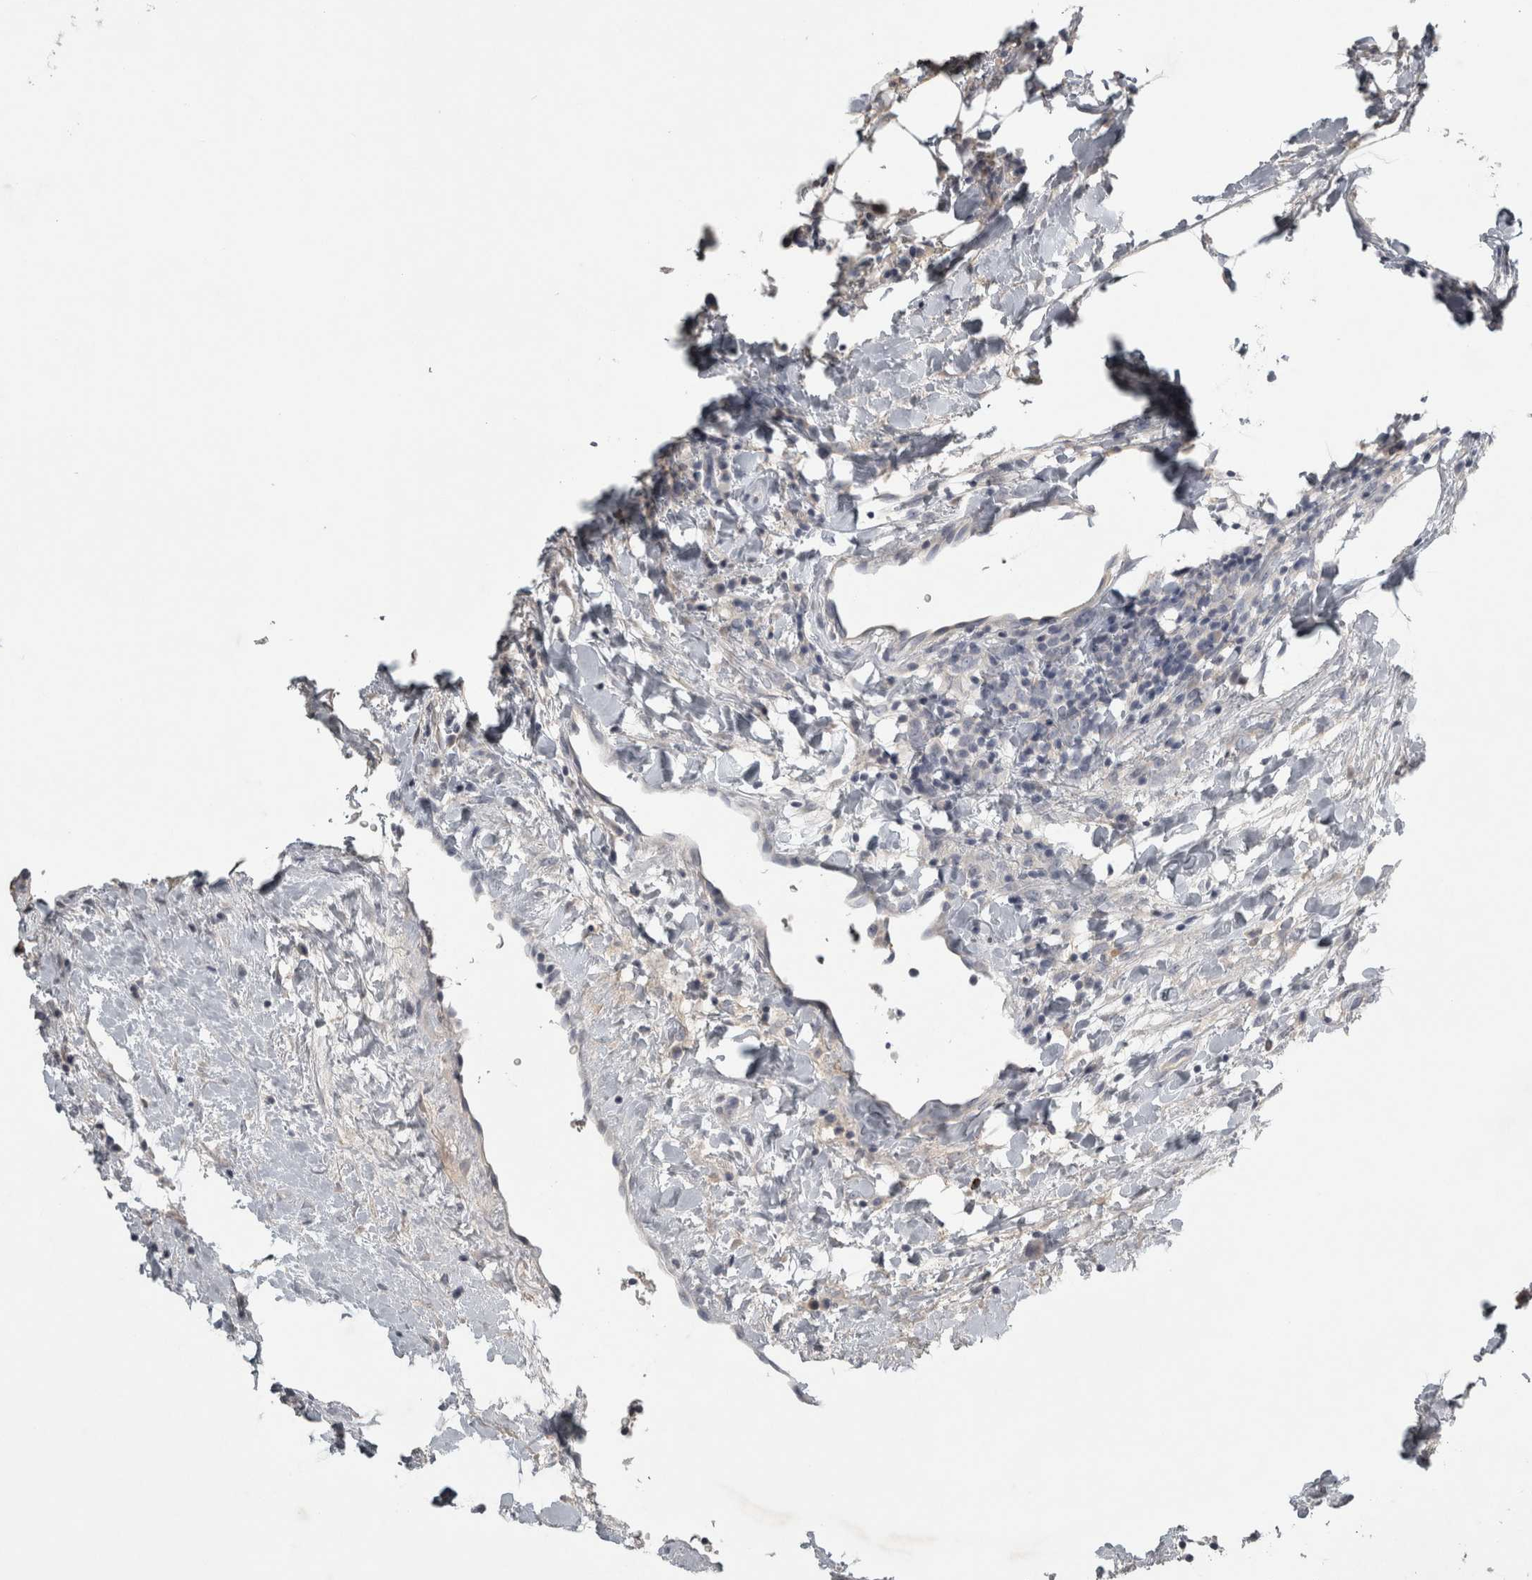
{"staining": {"intensity": "negative", "quantity": "none", "location": "none"}, "tissue": "breast cancer", "cell_type": "Tumor cells", "image_type": "cancer", "snomed": [{"axis": "morphology", "description": "Duct carcinoma"}, {"axis": "topography", "description": "Breast"}], "caption": "Immunohistochemistry micrograph of human intraductal carcinoma (breast) stained for a protein (brown), which displays no expression in tumor cells.", "gene": "ENPP7", "patient": {"sex": "female", "age": 37}}